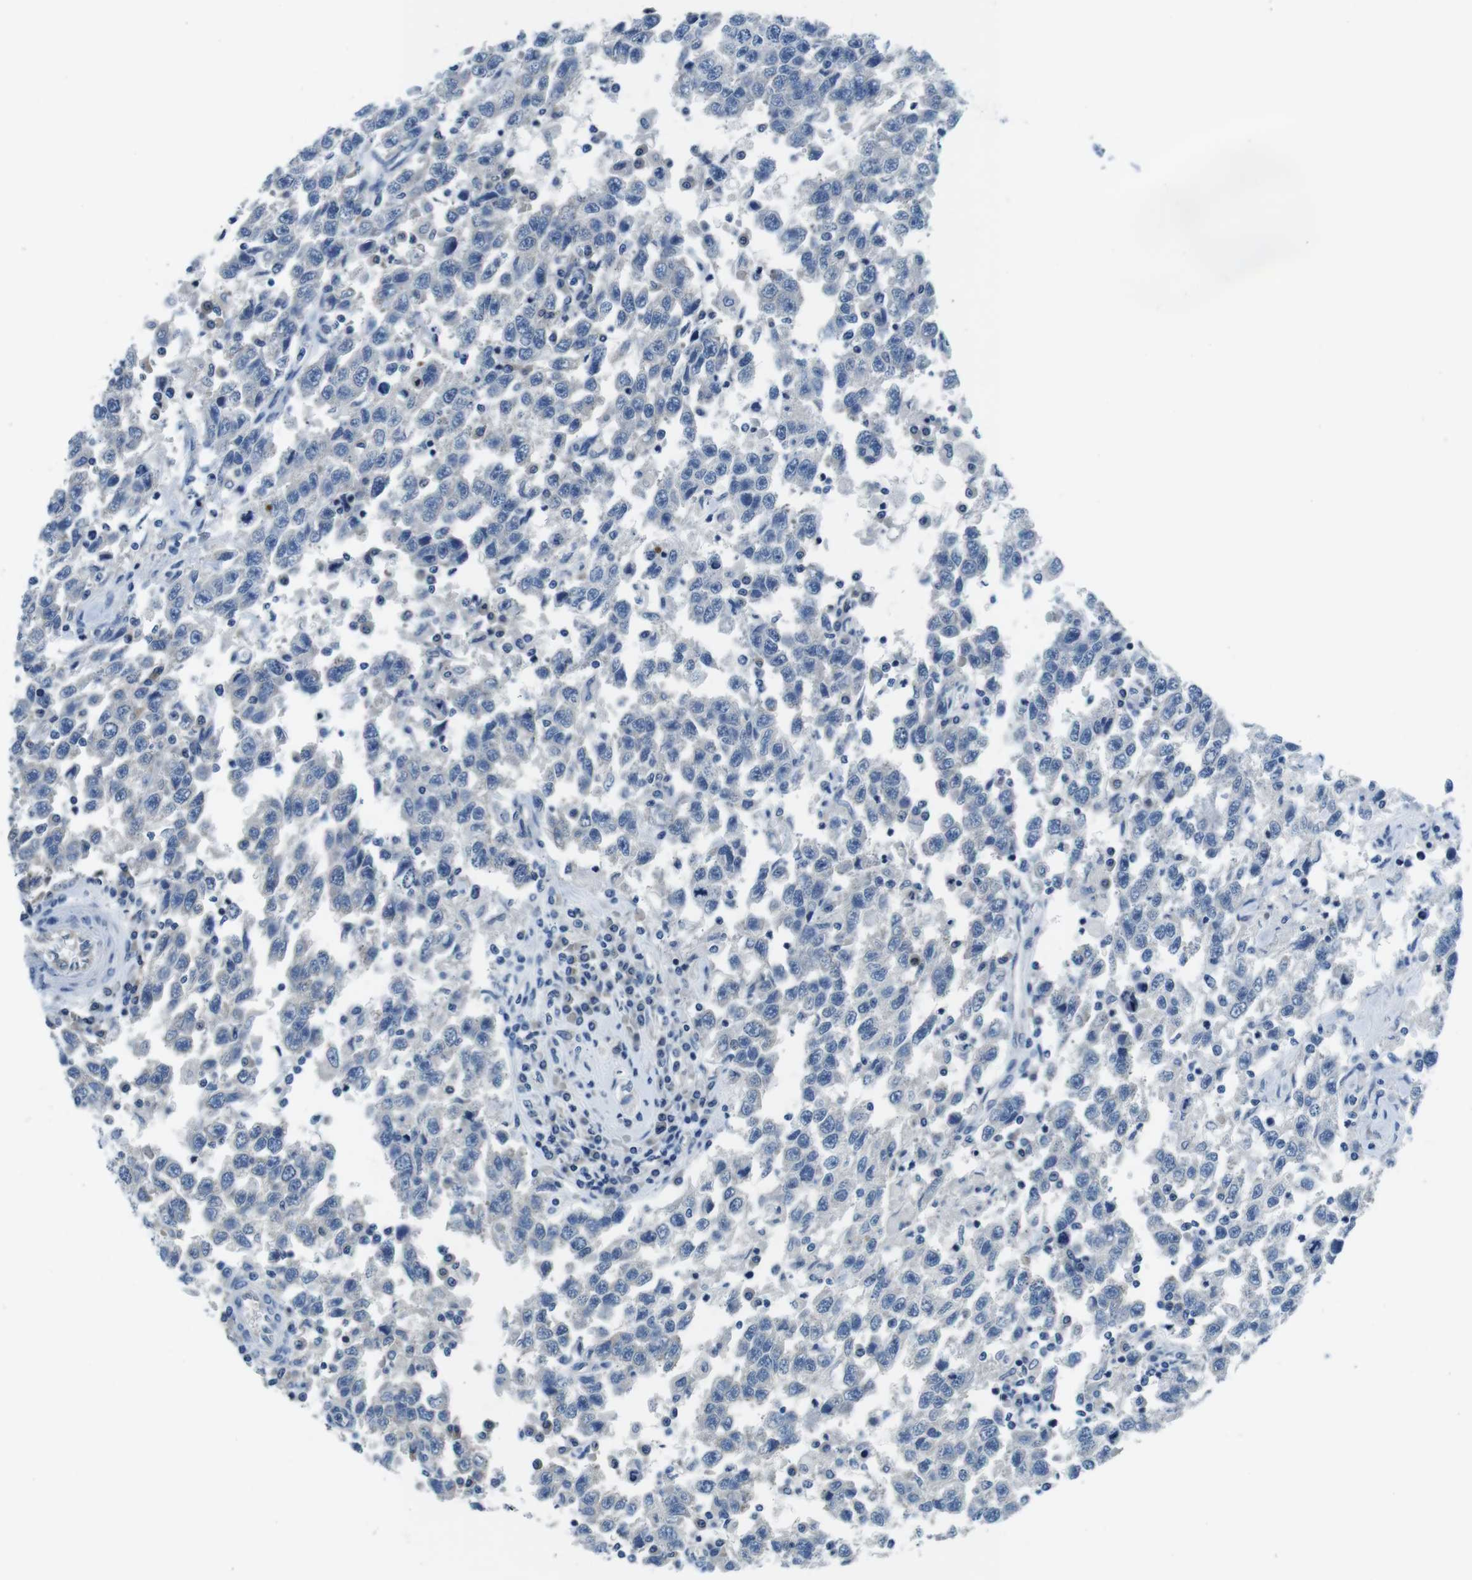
{"staining": {"intensity": "weak", "quantity": "25%-75%", "location": "cytoplasmic/membranous"}, "tissue": "testis cancer", "cell_type": "Tumor cells", "image_type": "cancer", "snomed": [{"axis": "morphology", "description": "Seminoma, NOS"}, {"axis": "topography", "description": "Testis"}], "caption": "About 25%-75% of tumor cells in testis seminoma reveal weak cytoplasmic/membranous protein staining as visualized by brown immunohistochemical staining.", "gene": "EIF2B5", "patient": {"sex": "male", "age": 41}}